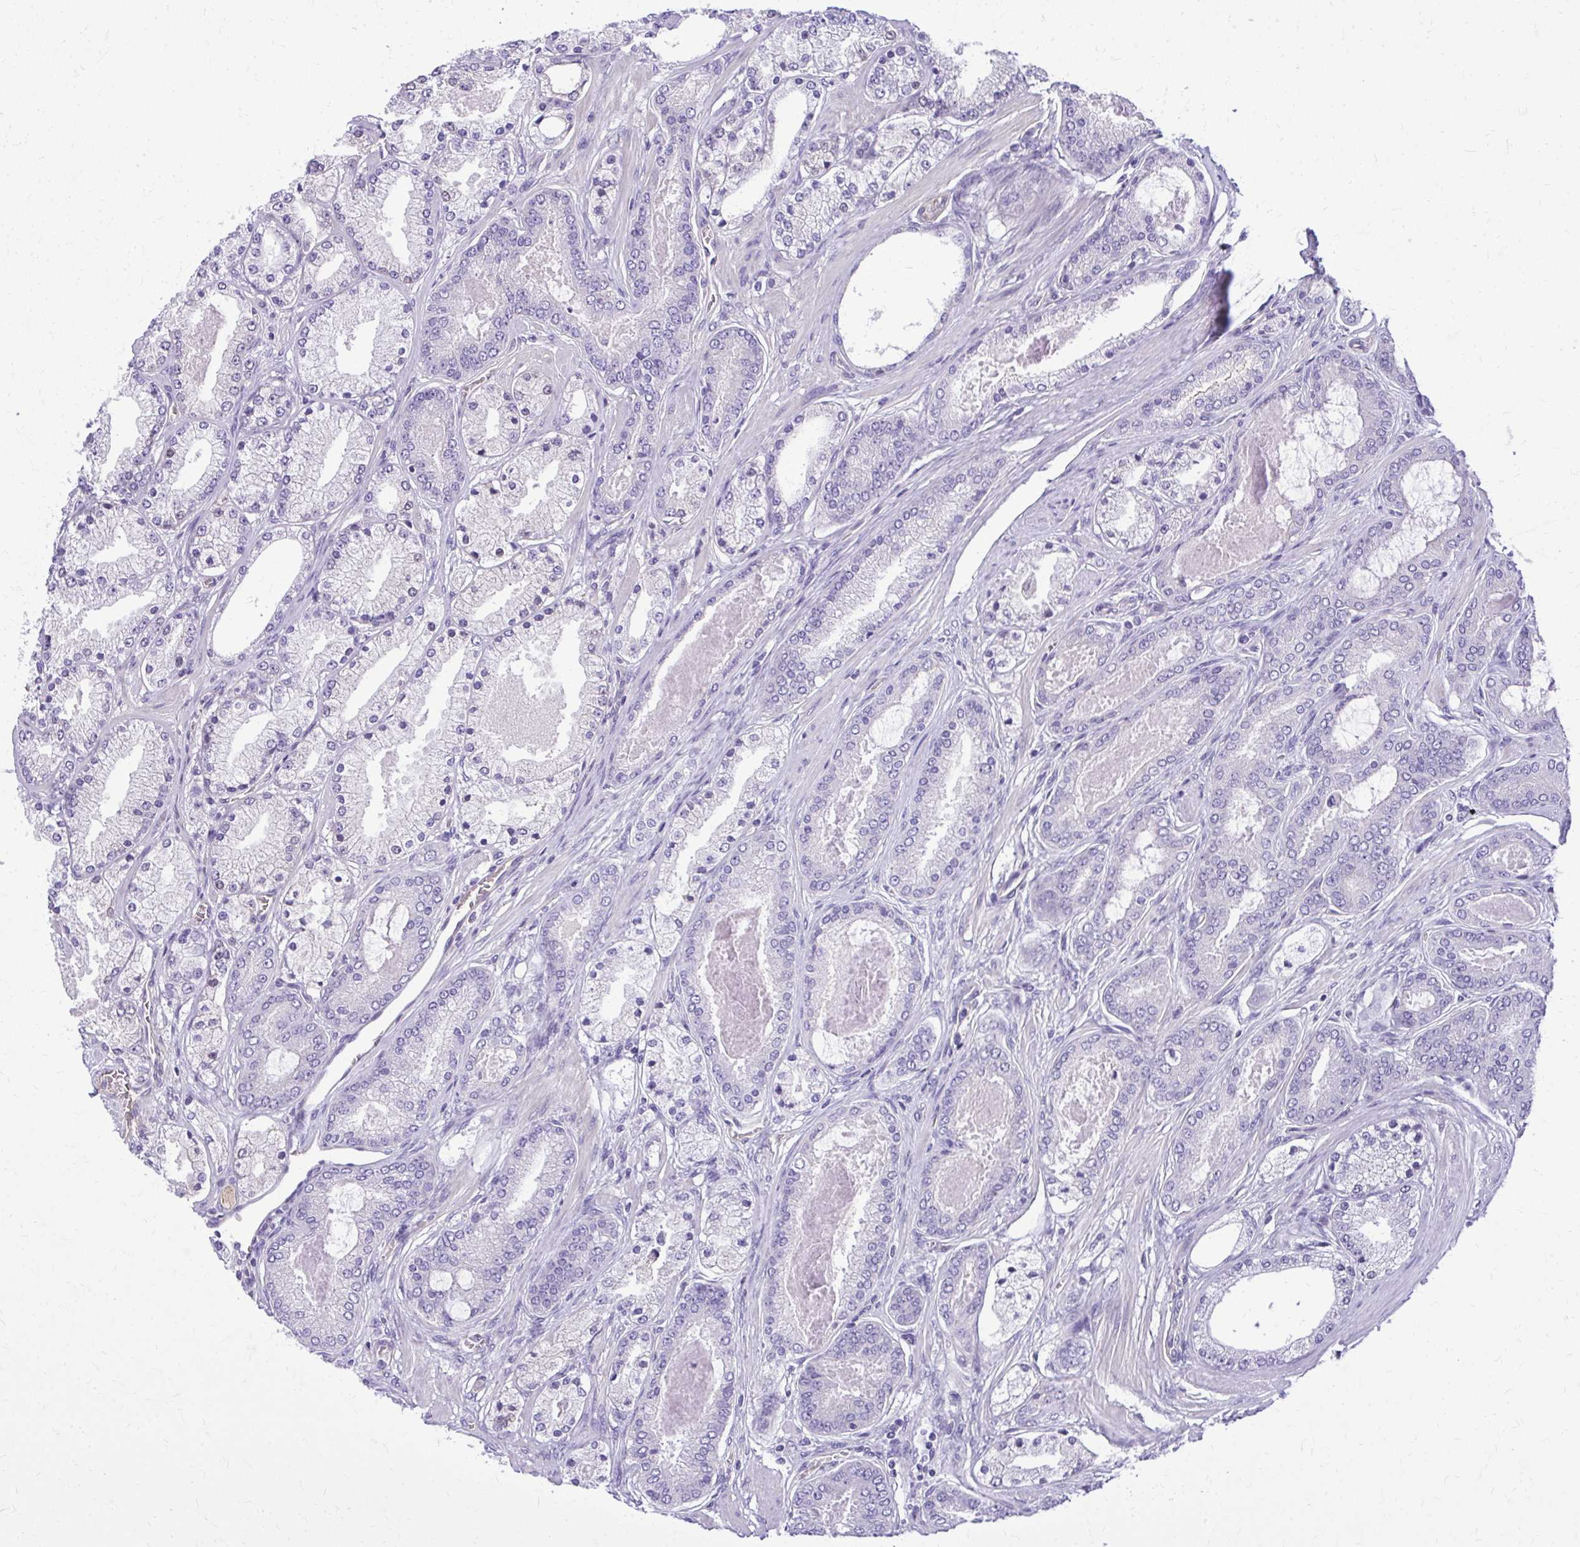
{"staining": {"intensity": "negative", "quantity": "none", "location": "none"}, "tissue": "prostate cancer", "cell_type": "Tumor cells", "image_type": "cancer", "snomed": [{"axis": "morphology", "description": "Adenocarcinoma, High grade"}, {"axis": "topography", "description": "Prostate"}], "caption": "IHC photomicrograph of neoplastic tissue: human high-grade adenocarcinoma (prostate) stained with DAB exhibits no significant protein staining in tumor cells. The staining is performed using DAB (3,3'-diaminobenzidine) brown chromogen with nuclei counter-stained in using hematoxylin.", "gene": "RUNDC3B", "patient": {"sex": "male", "age": 63}}